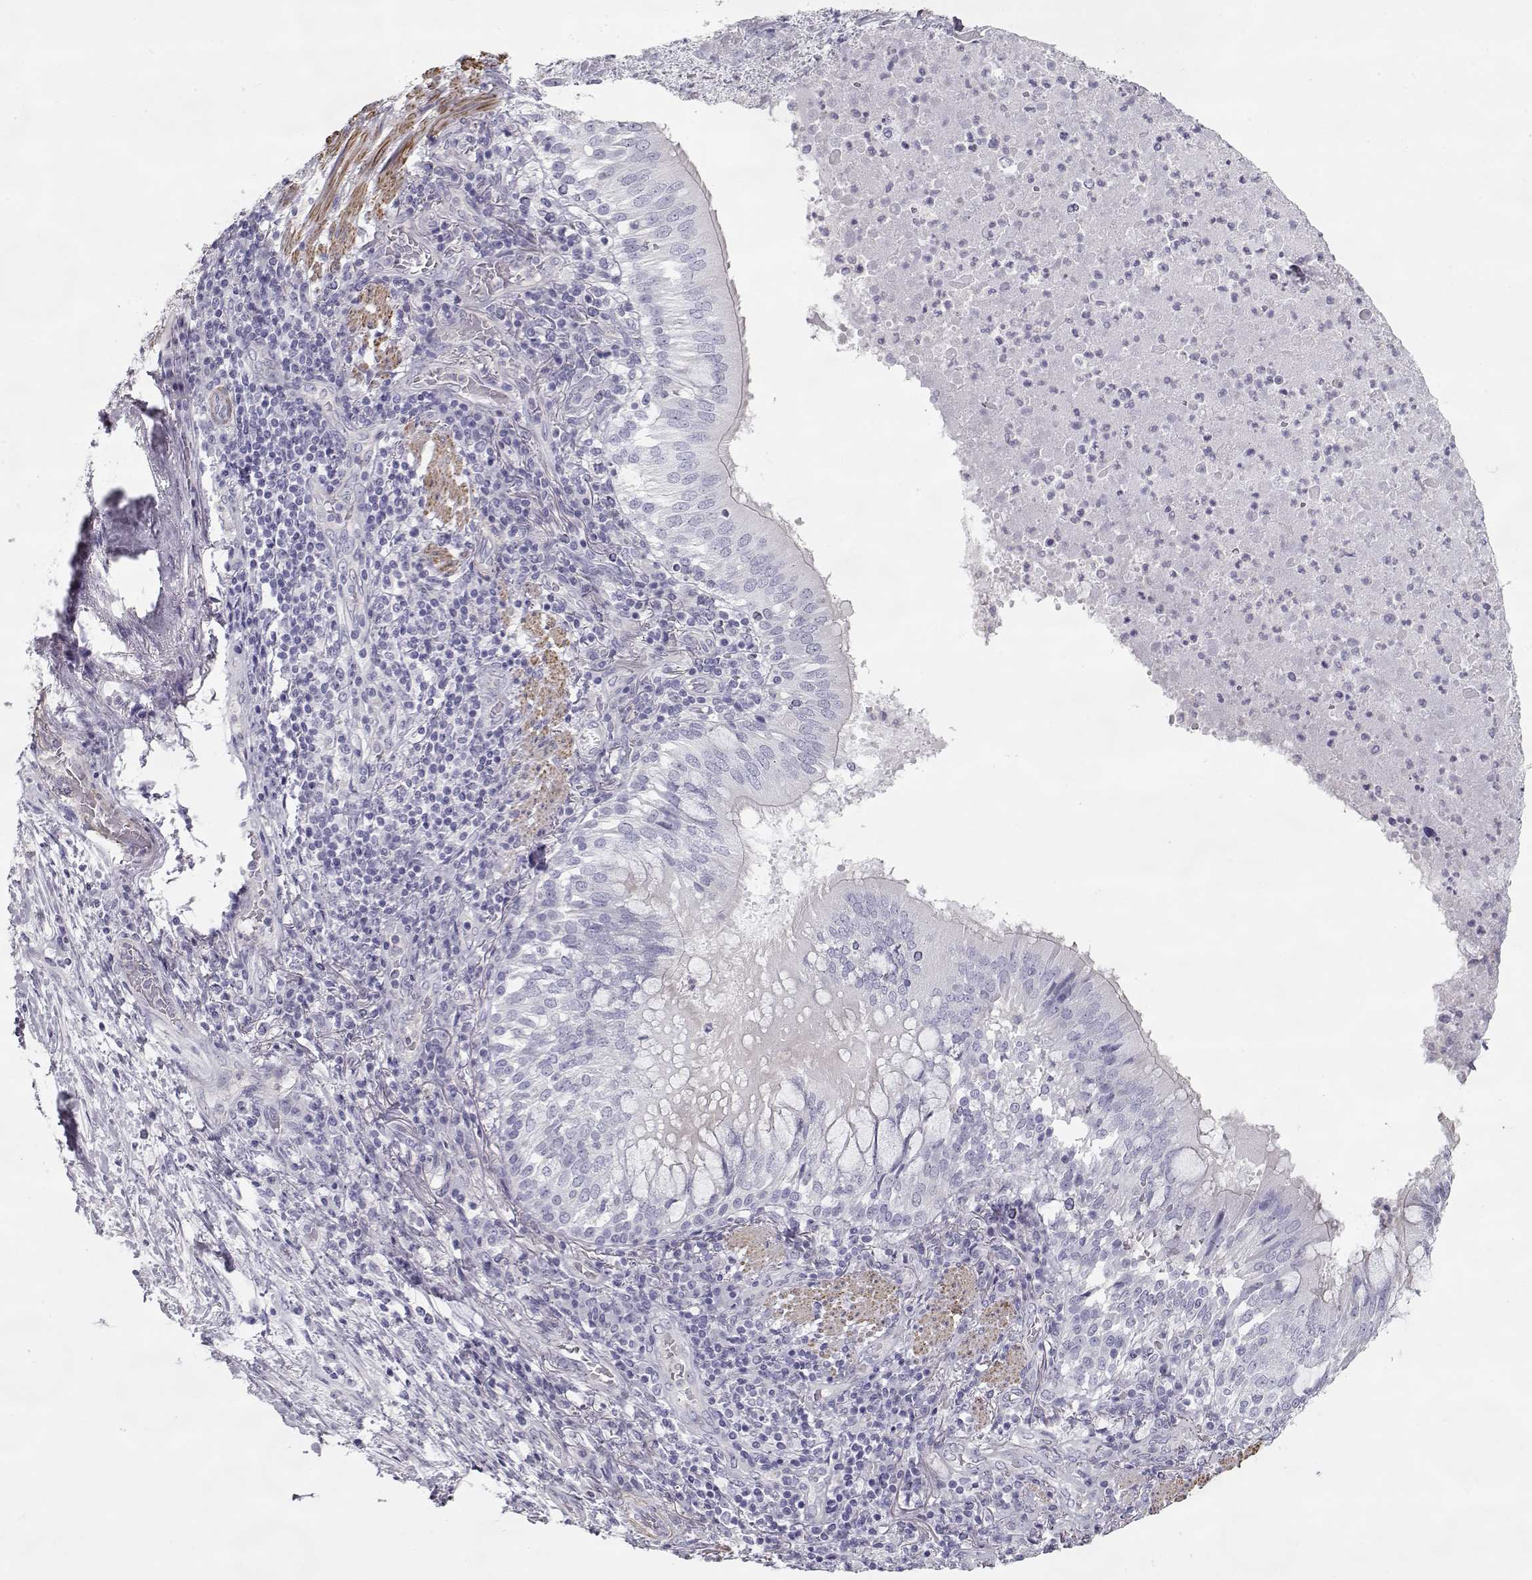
{"staining": {"intensity": "negative", "quantity": "none", "location": "none"}, "tissue": "lung cancer", "cell_type": "Tumor cells", "image_type": "cancer", "snomed": [{"axis": "morphology", "description": "Normal tissue, NOS"}, {"axis": "morphology", "description": "Squamous cell carcinoma, NOS"}, {"axis": "topography", "description": "Bronchus"}, {"axis": "topography", "description": "Lung"}], "caption": "IHC histopathology image of neoplastic tissue: human squamous cell carcinoma (lung) stained with DAB (3,3'-diaminobenzidine) shows no significant protein expression in tumor cells.", "gene": "SLITRK3", "patient": {"sex": "male", "age": 64}}